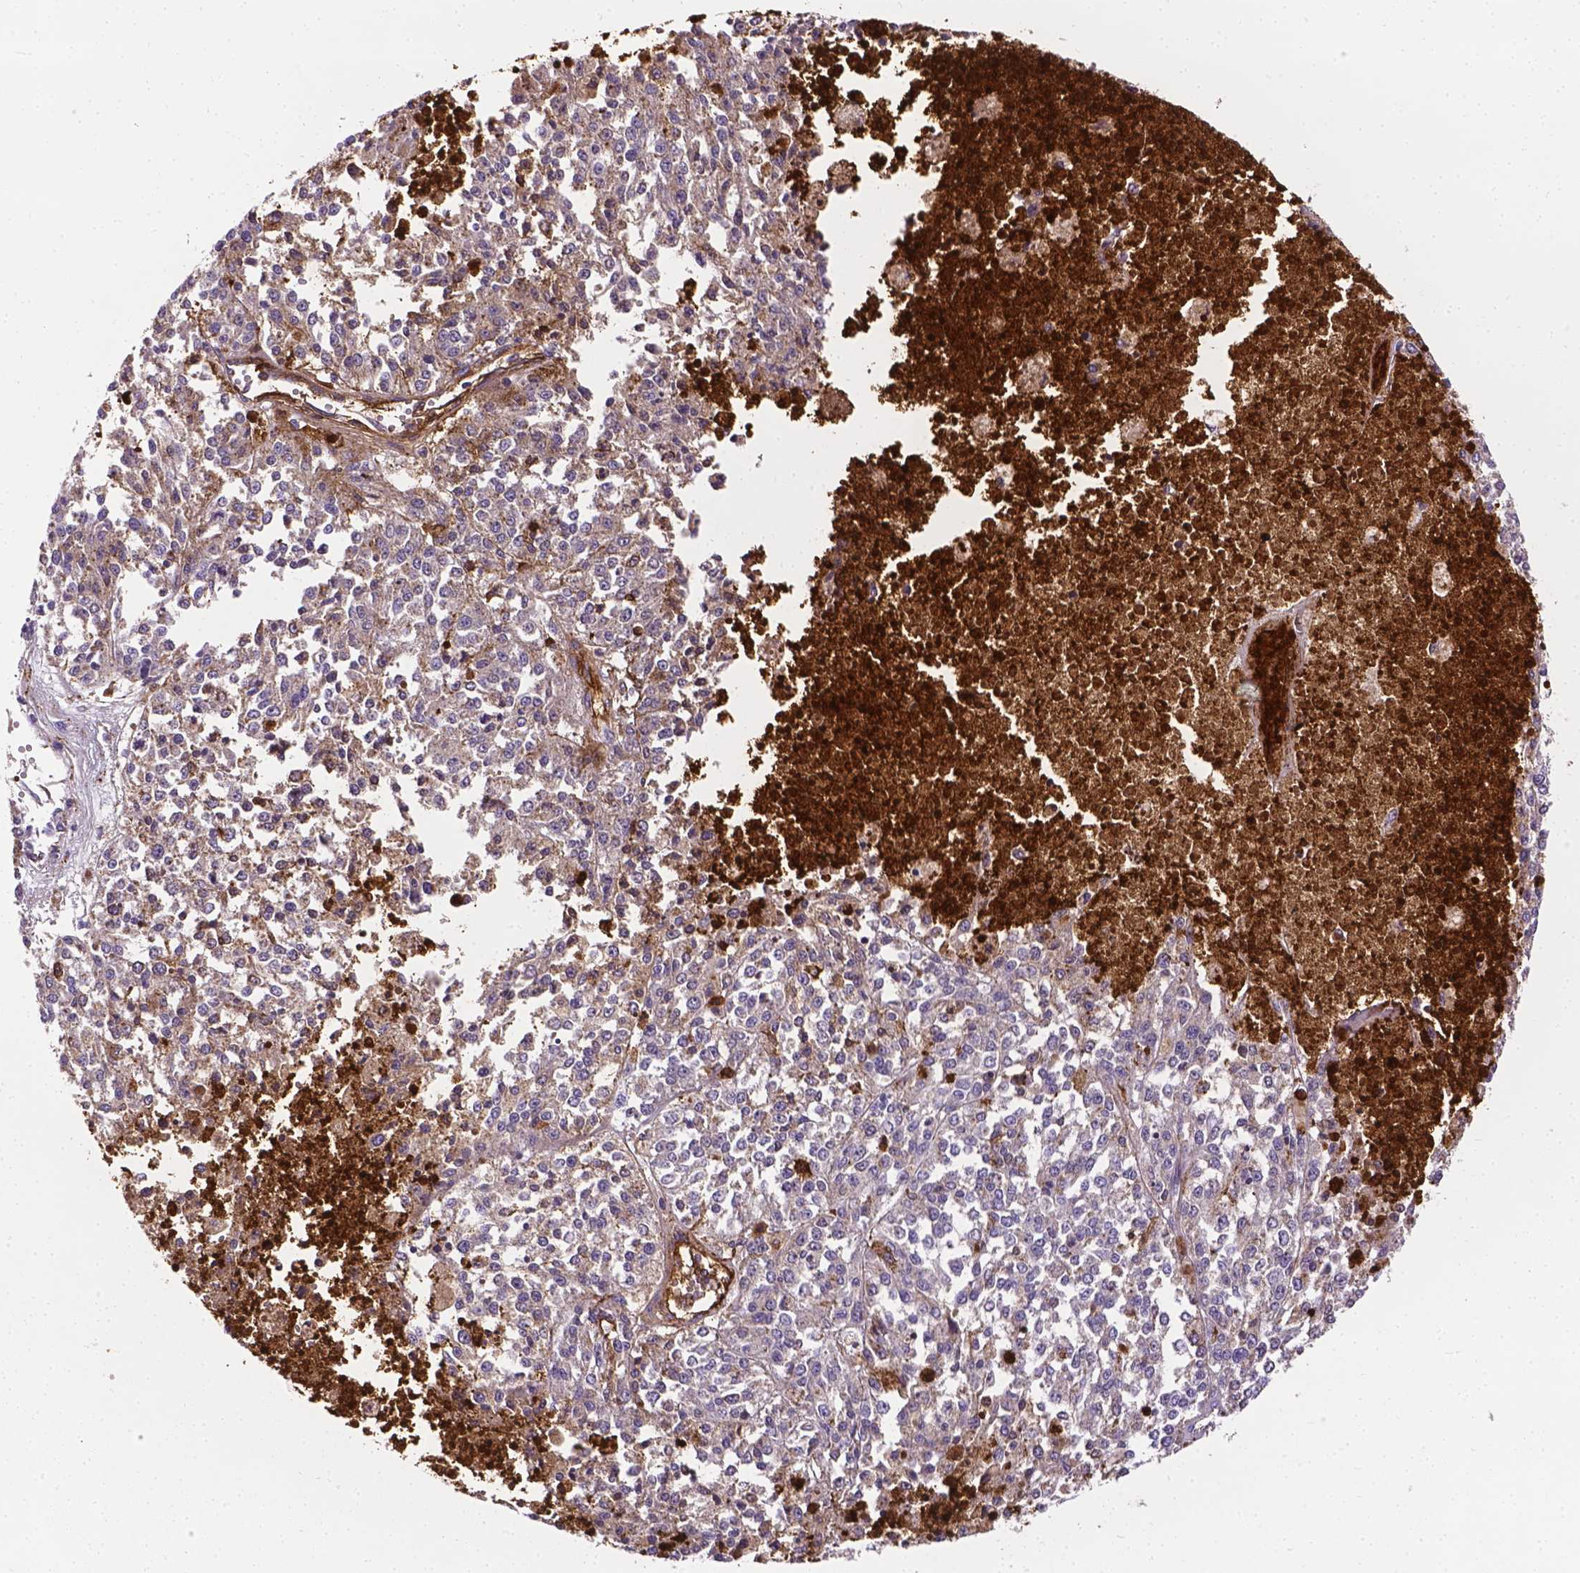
{"staining": {"intensity": "weak", "quantity": "25%-75%", "location": "cytoplasmic/membranous"}, "tissue": "melanoma", "cell_type": "Tumor cells", "image_type": "cancer", "snomed": [{"axis": "morphology", "description": "Malignant melanoma, Metastatic site"}, {"axis": "topography", "description": "Lymph node"}], "caption": "IHC micrograph of malignant melanoma (metastatic site) stained for a protein (brown), which shows low levels of weak cytoplasmic/membranous staining in about 25%-75% of tumor cells.", "gene": "APOE", "patient": {"sex": "female", "age": 64}}